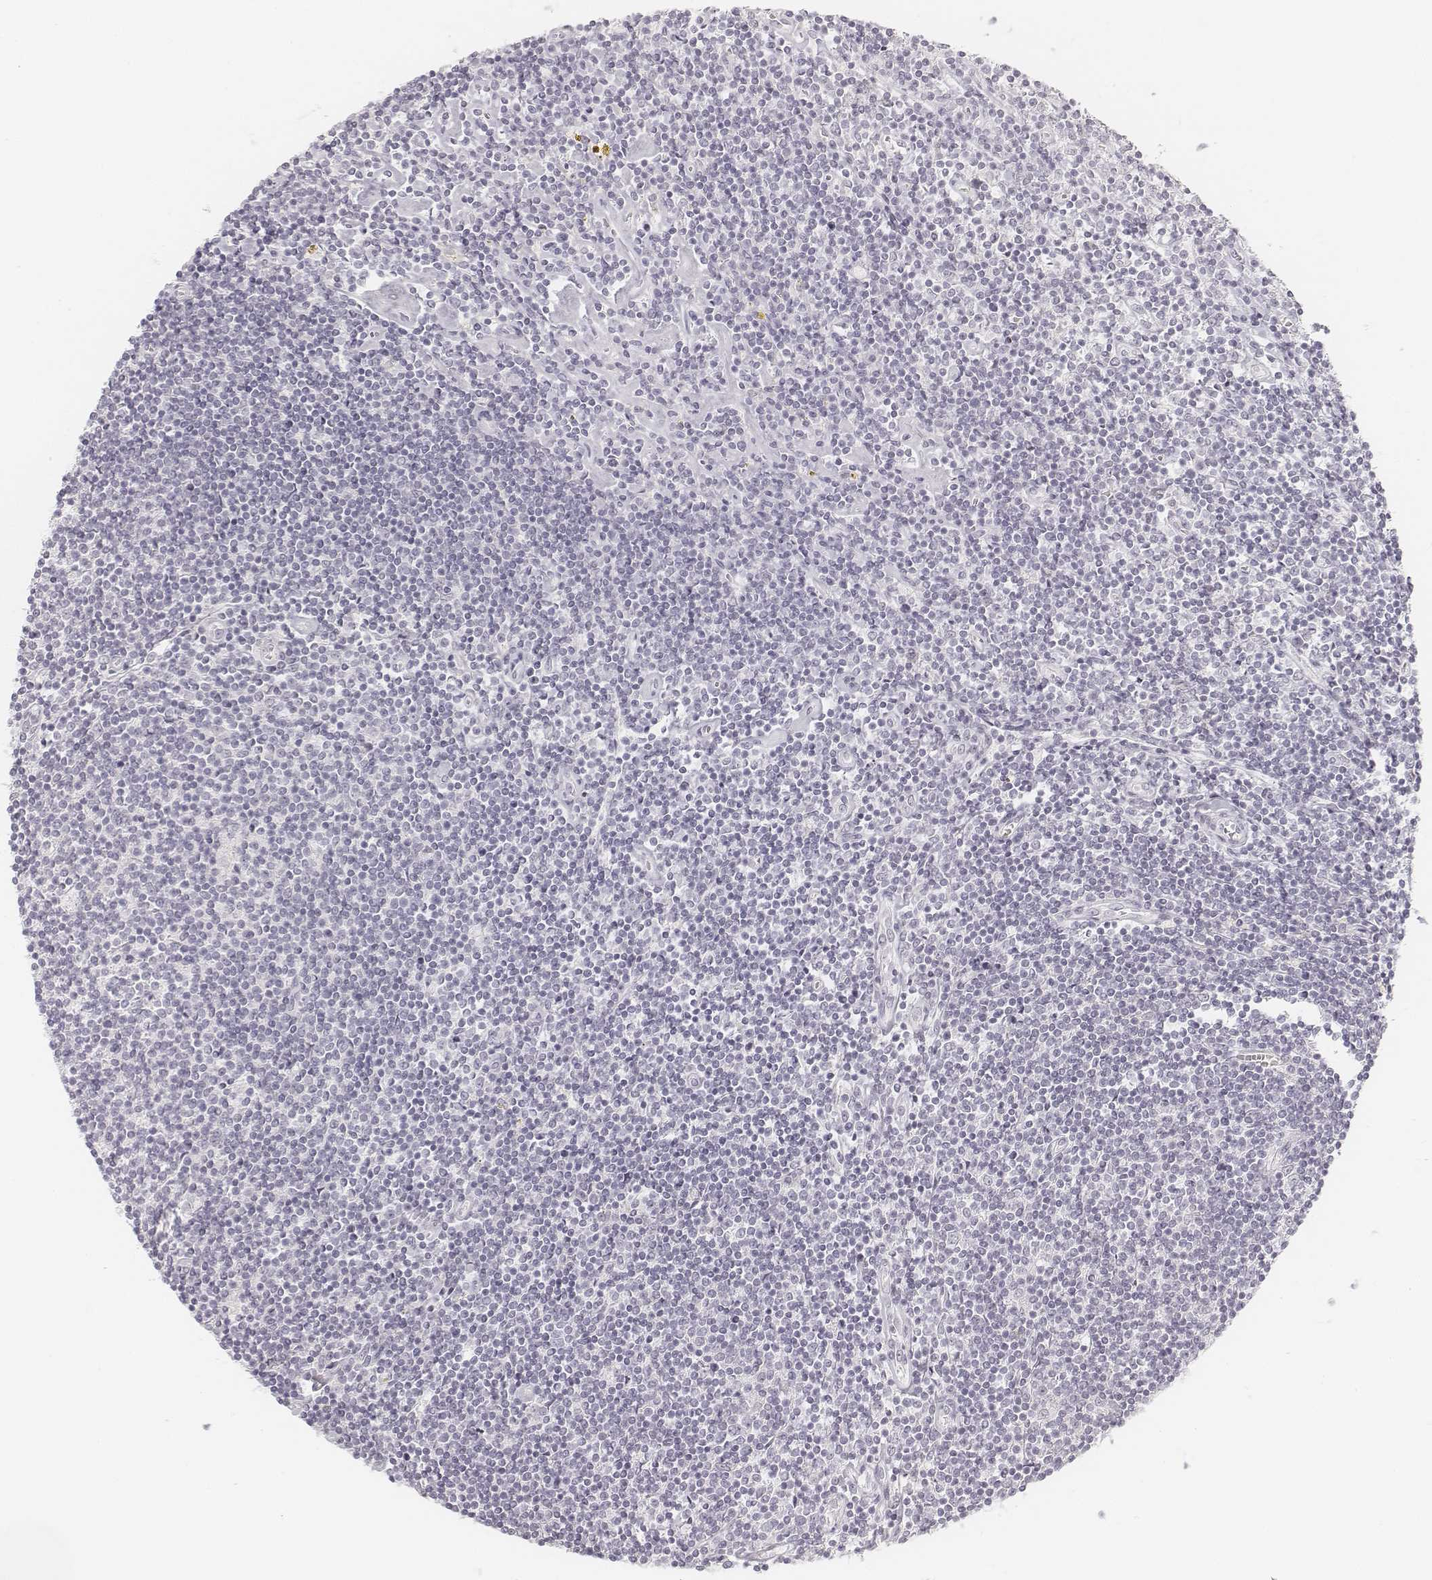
{"staining": {"intensity": "negative", "quantity": "none", "location": "none"}, "tissue": "lymphoma", "cell_type": "Tumor cells", "image_type": "cancer", "snomed": [{"axis": "morphology", "description": "Hodgkin's disease, NOS"}, {"axis": "topography", "description": "Lymph node"}], "caption": "Immunohistochemical staining of lymphoma displays no significant staining in tumor cells.", "gene": "DSG4", "patient": {"sex": "male", "age": 40}}